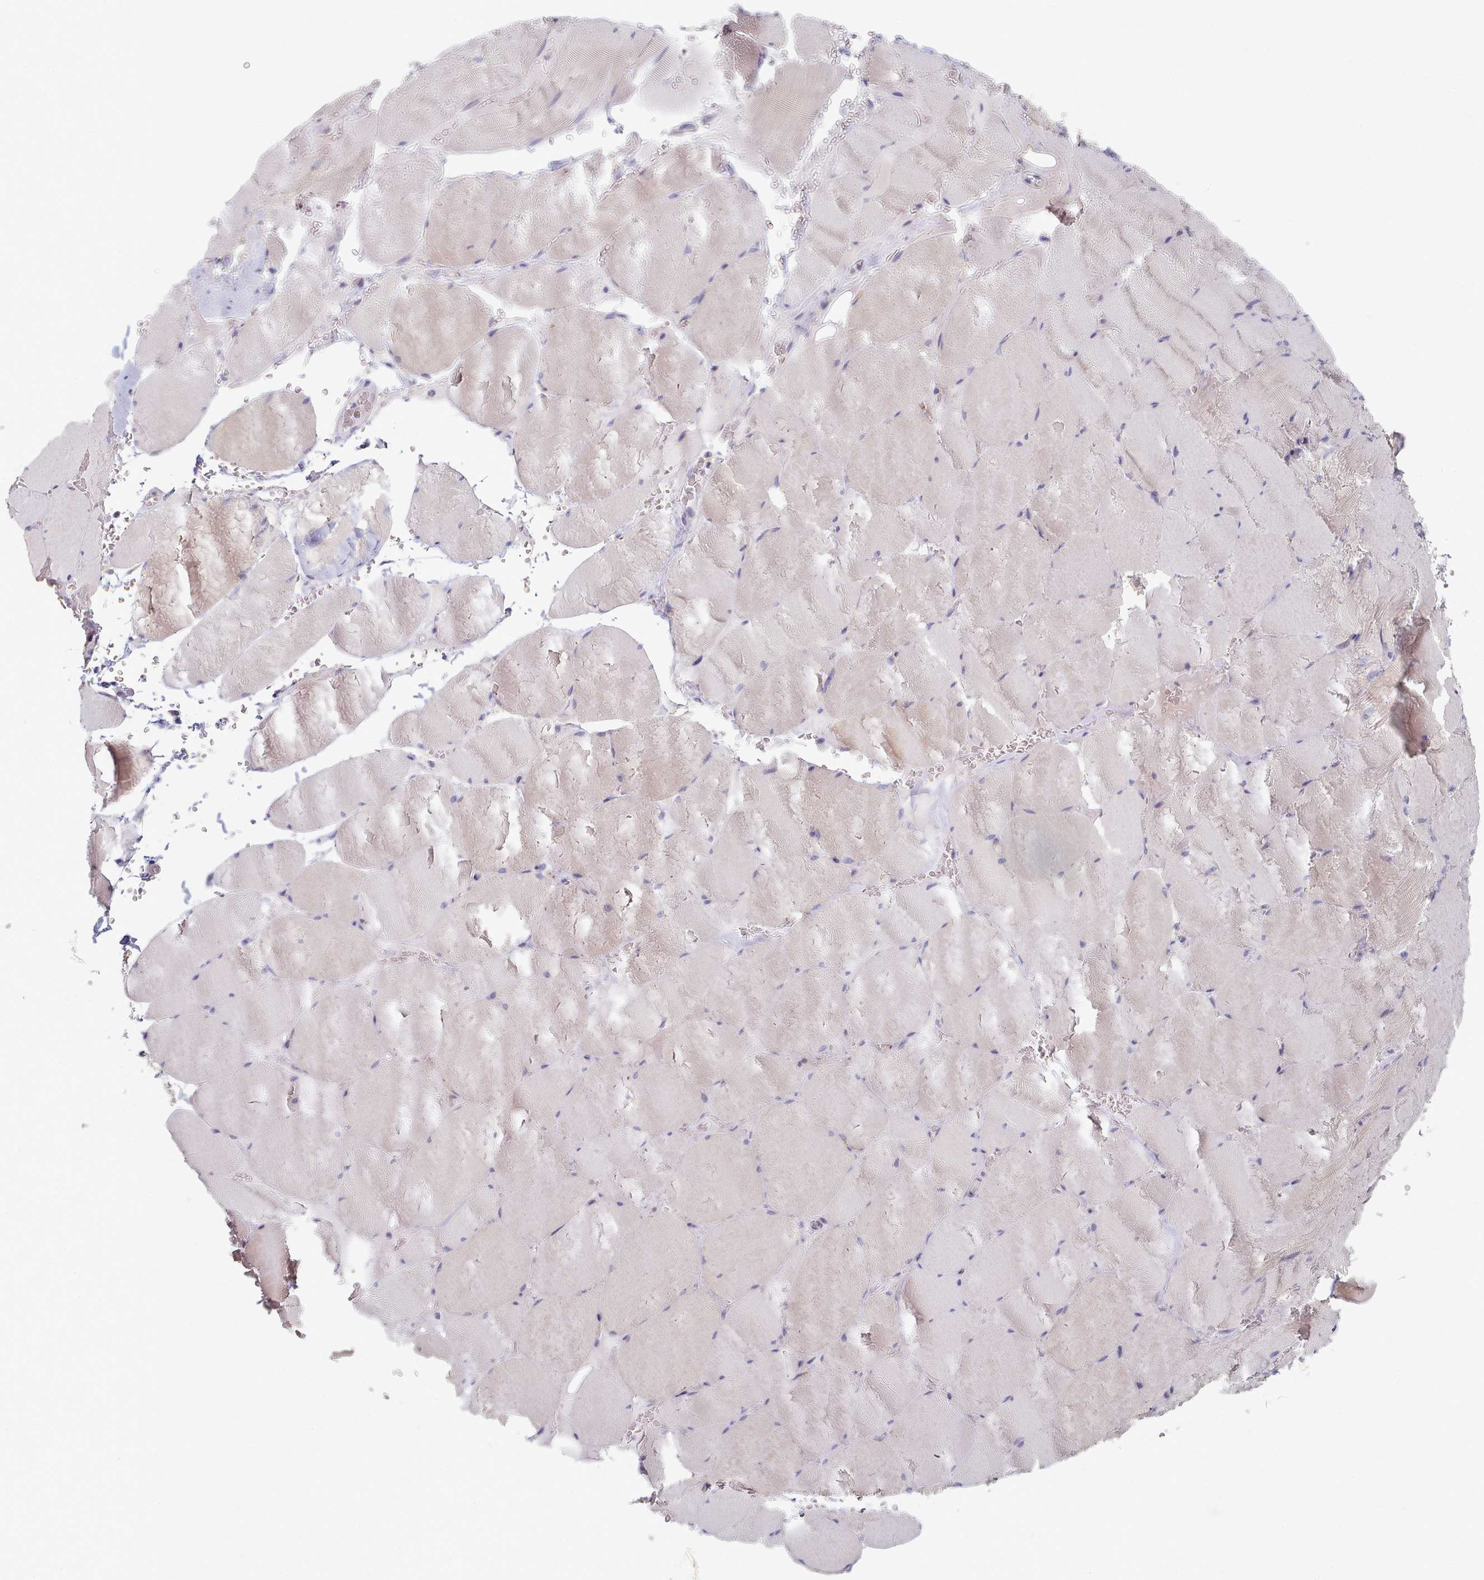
{"staining": {"intensity": "weak", "quantity": "<25%", "location": "cytoplasmic/membranous"}, "tissue": "skeletal muscle", "cell_type": "Myocytes", "image_type": "normal", "snomed": [{"axis": "morphology", "description": "Normal tissue, NOS"}, {"axis": "topography", "description": "Skeletal muscle"}, {"axis": "topography", "description": "Head-Neck"}], "caption": "An immunohistochemistry micrograph of unremarkable skeletal muscle is shown. There is no staining in myocytes of skeletal muscle. (DAB immunohistochemistry (IHC) visualized using brightfield microscopy, high magnification).", "gene": "TYW1B", "patient": {"sex": "male", "age": 66}}